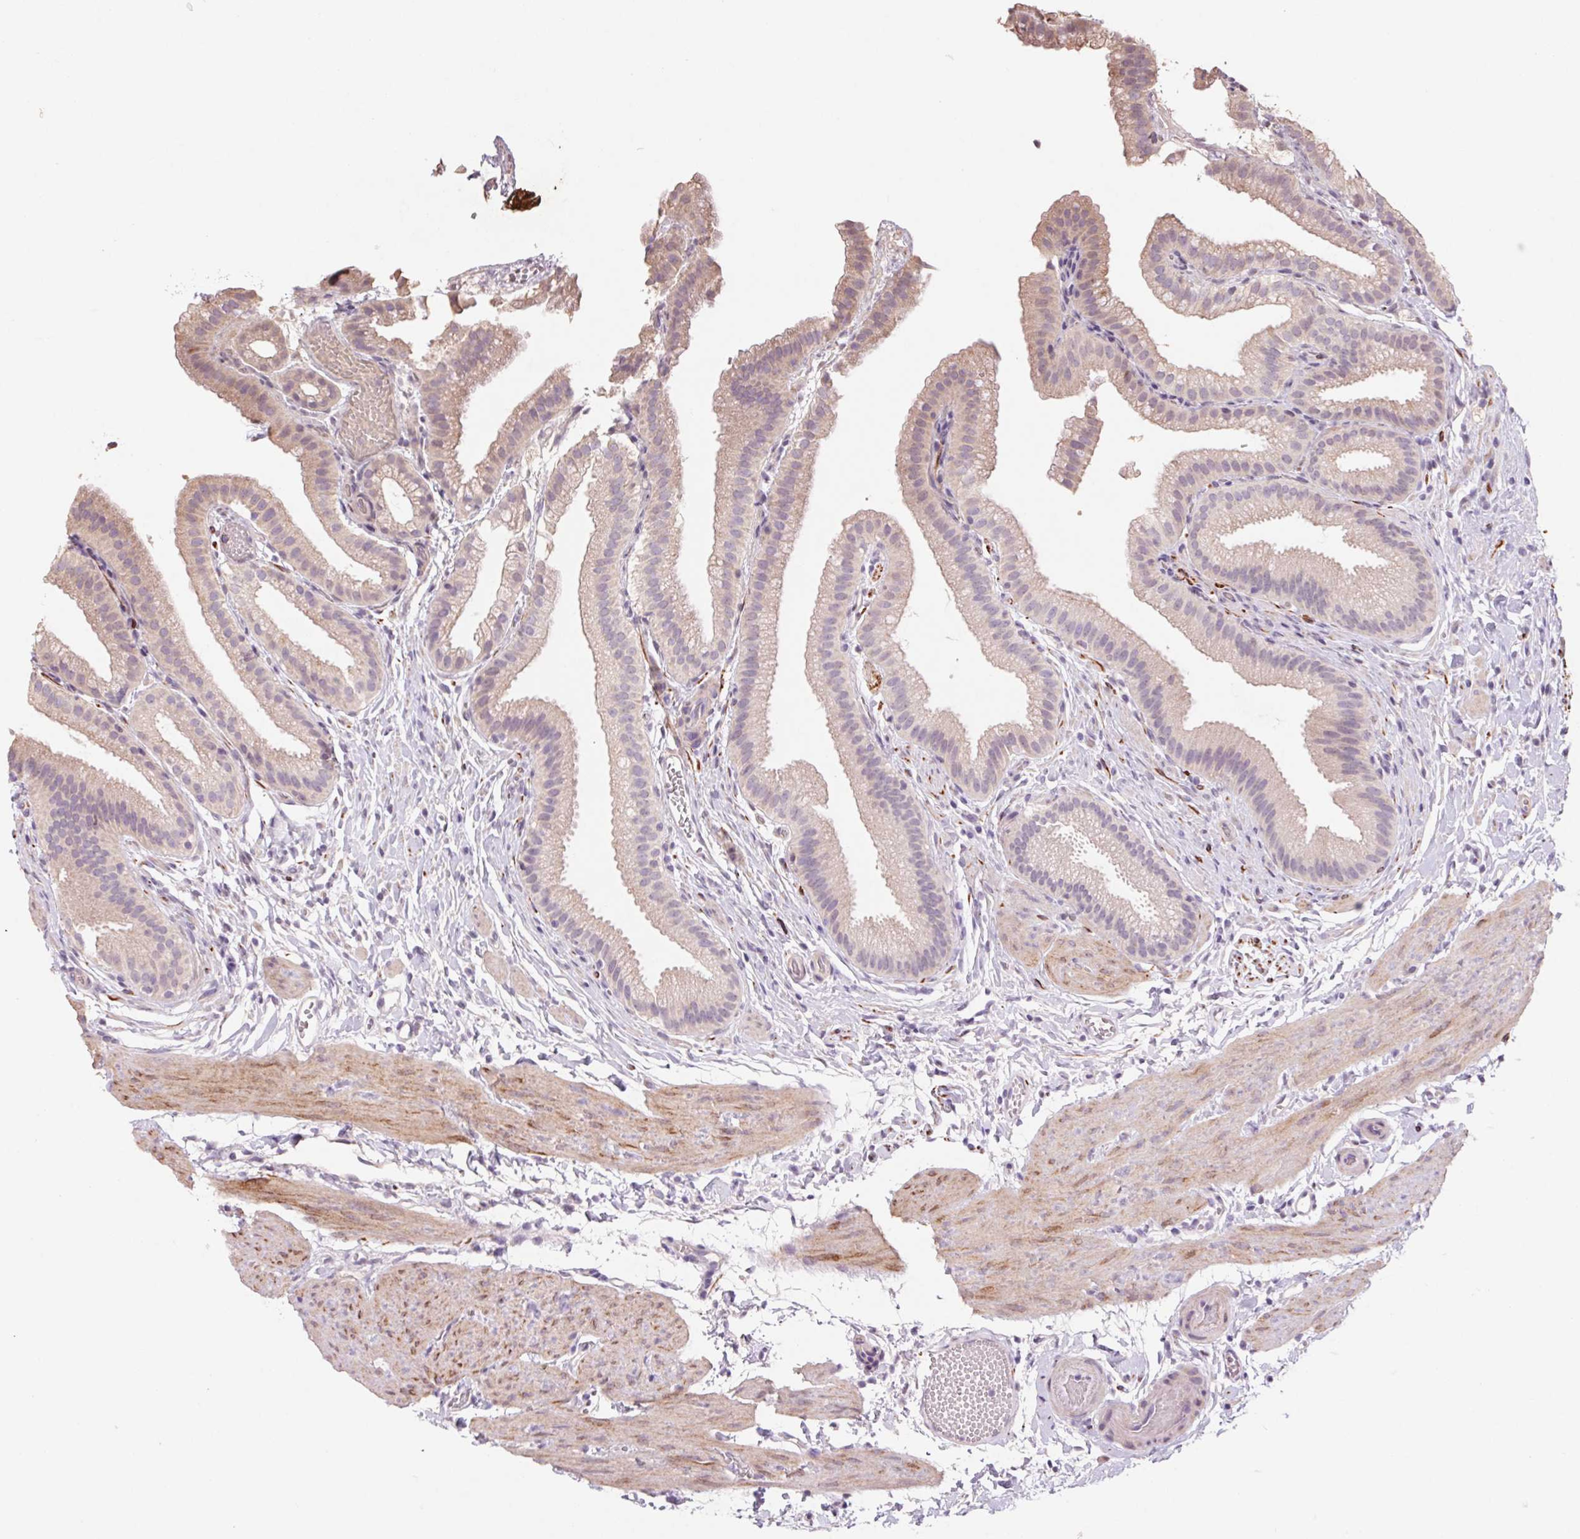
{"staining": {"intensity": "weak", "quantity": ">75%", "location": "cytoplasmic/membranous"}, "tissue": "gallbladder", "cell_type": "Glandular cells", "image_type": "normal", "snomed": [{"axis": "morphology", "description": "Normal tissue, NOS"}, {"axis": "topography", "description": "Gallbladder"}], "caption": "Immunohistochemistry (IHC) of unremarkable human gallbladder reveals low levels of weak cytoplasmic/membranous positivity in approximately >75% of glandular cells.", "gene": "GRM2", "patient": {"sex": "female", "age": 63}}